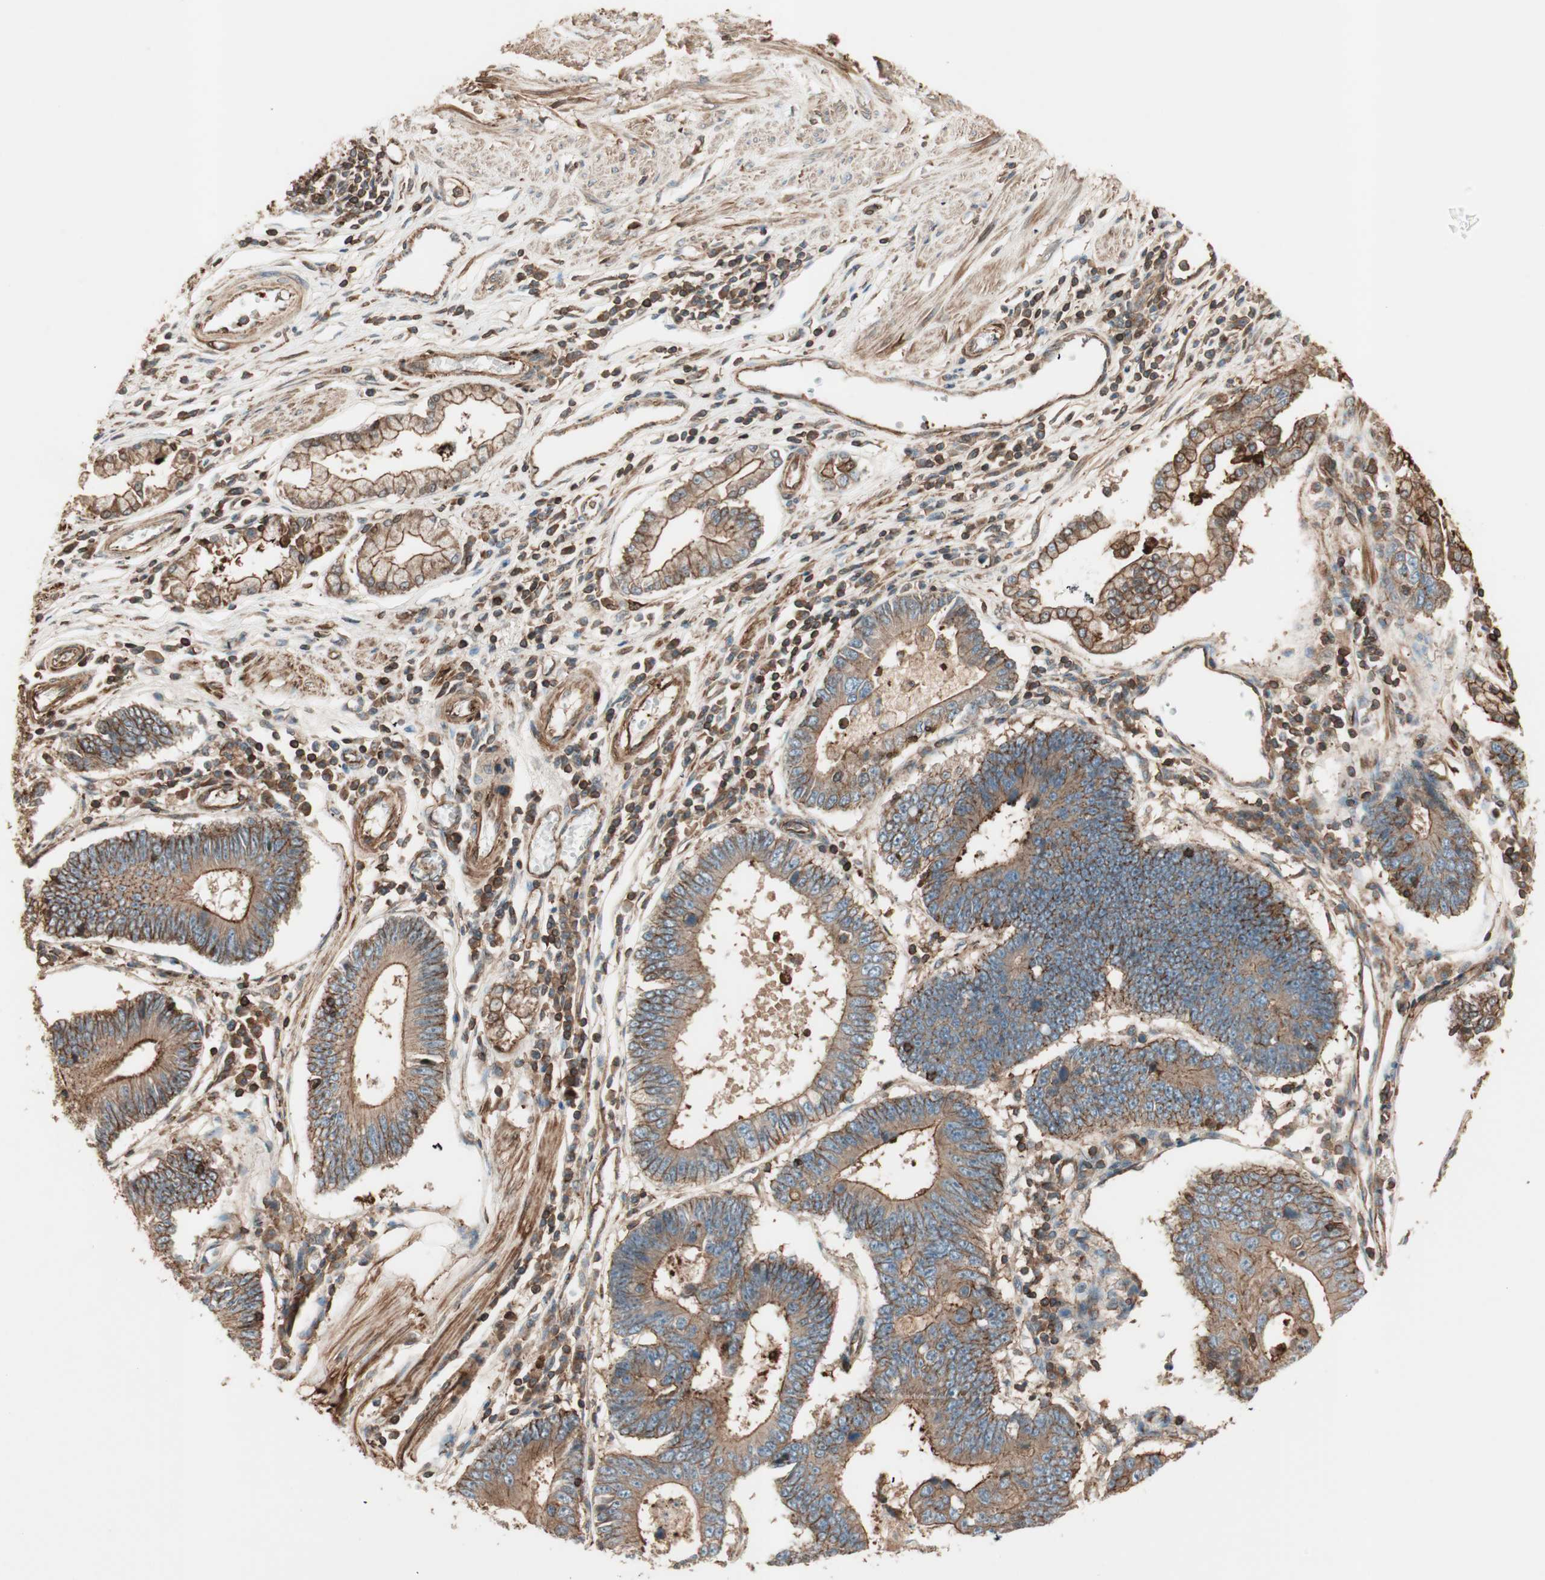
{"staining": {"intensity": "strong", "quantity": ">75%", "location": "cytoplasmic/membranous"}, "tissue": "stomach cancer", "cell_type": "Tumor cells", "image_type": "cancer", "snomed": [{"axis": "morphology", "description": "Adenocarcinoma, NOS"}, {"axis": "topography", "description": "Stomach"}], "caption": "About >75% of tumor cells in stomach cancer (adenocarcinoma) show strong cytoplasmic/membranous protein staining as visualized by brown immunohistochemical staining.", "gene": "TCP11L1", "patient": {"sex": "male", "age": 59}}